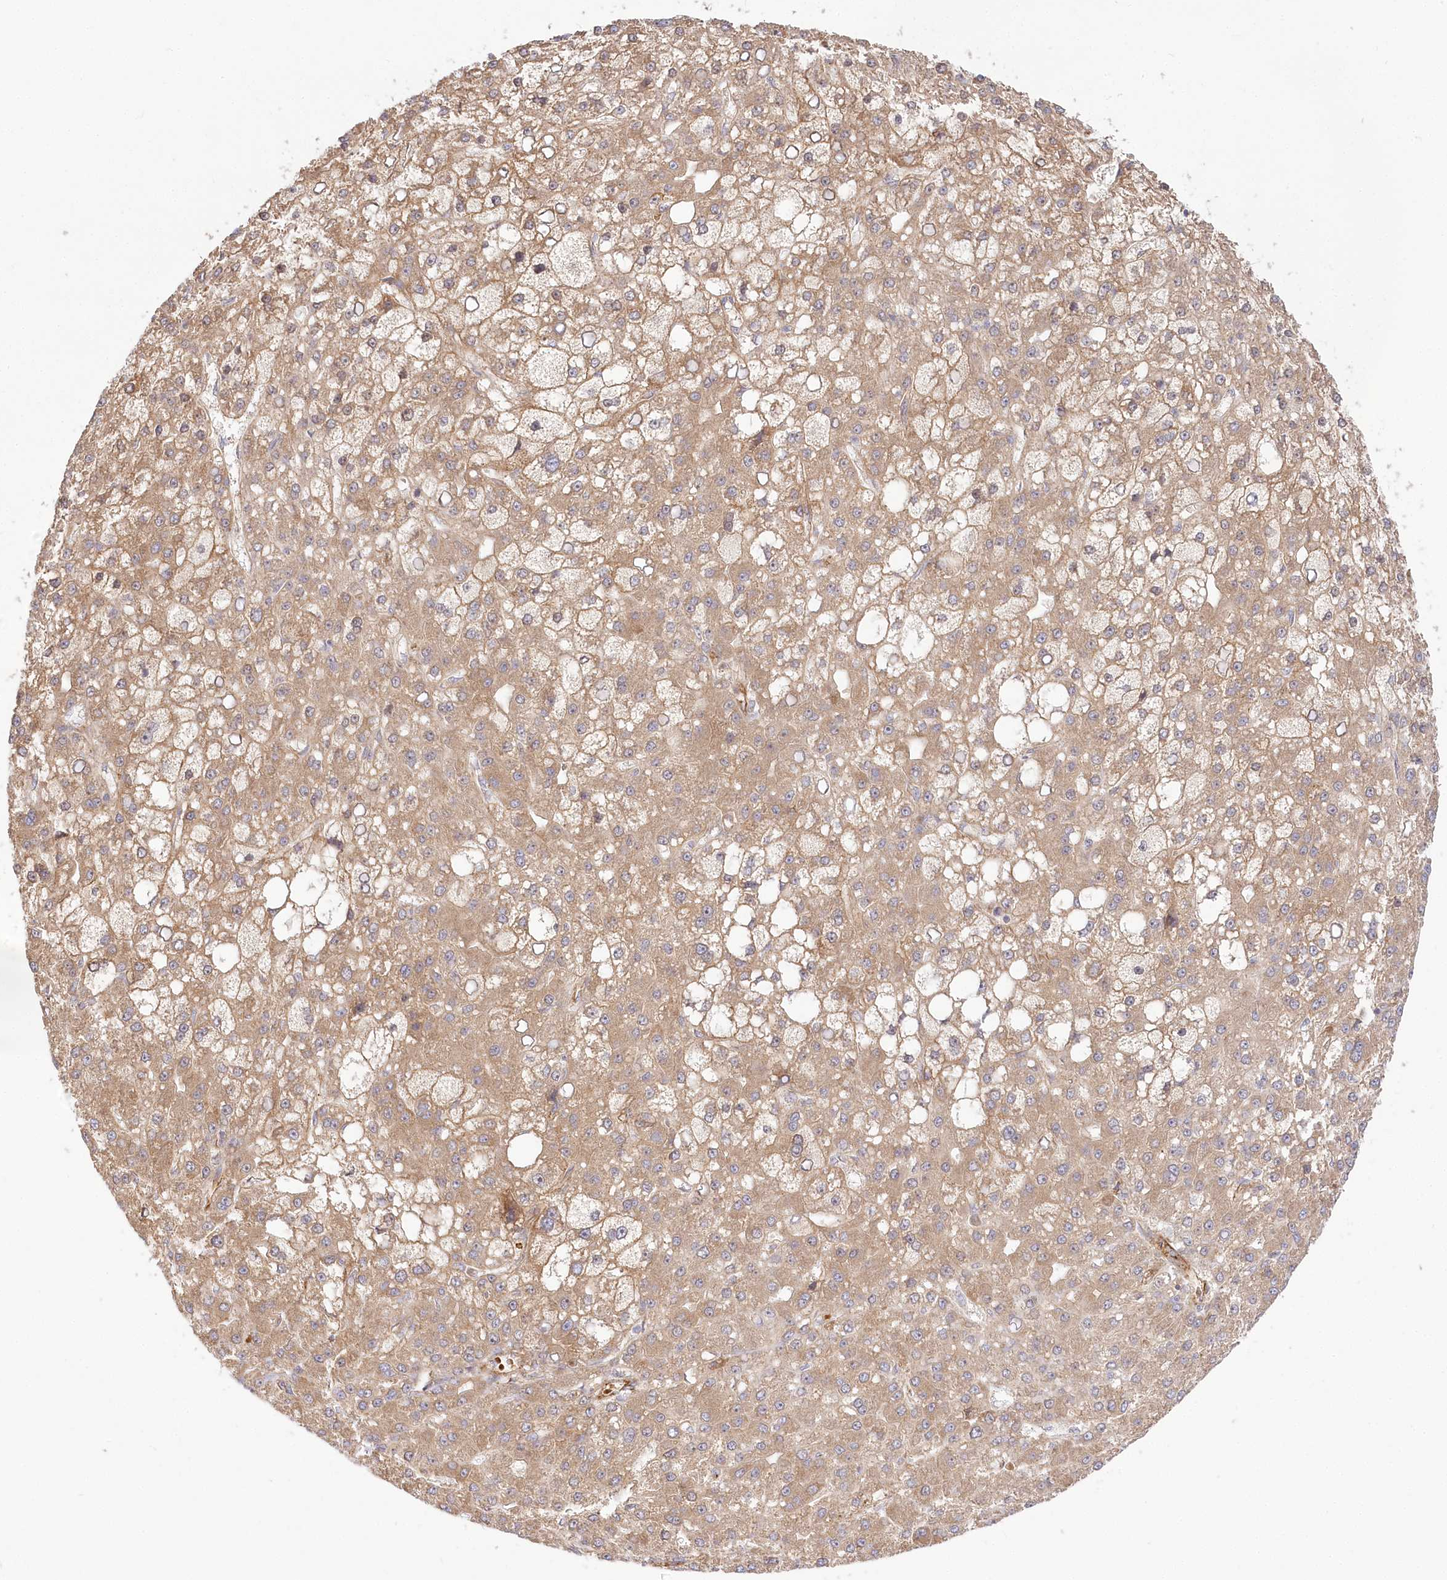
{"staining": {"intensity": "weak", "quantity": ">75%", "location": "cytoplasmic/membranous"}, "tissue": "liver cancer", "cell_type": "Tumor cells", "image_type": "cancer", "snomed": [{"axis": "morphology", "description": "Carcinoma, Hepatocellular, NOS"}, {"axis": "topography", "description": "Liver"}], "caption": "This histopathology image demonstrates liver hepatocellular carcinoma stained with IHC to label a protein in brown. The cytoplasmic/membranous of tumor cells show weak positivity for the protein. Nuclei are counter-stained blue.", "gene": "COMMD3", "patient": {"sex": "male", "age": 67}}